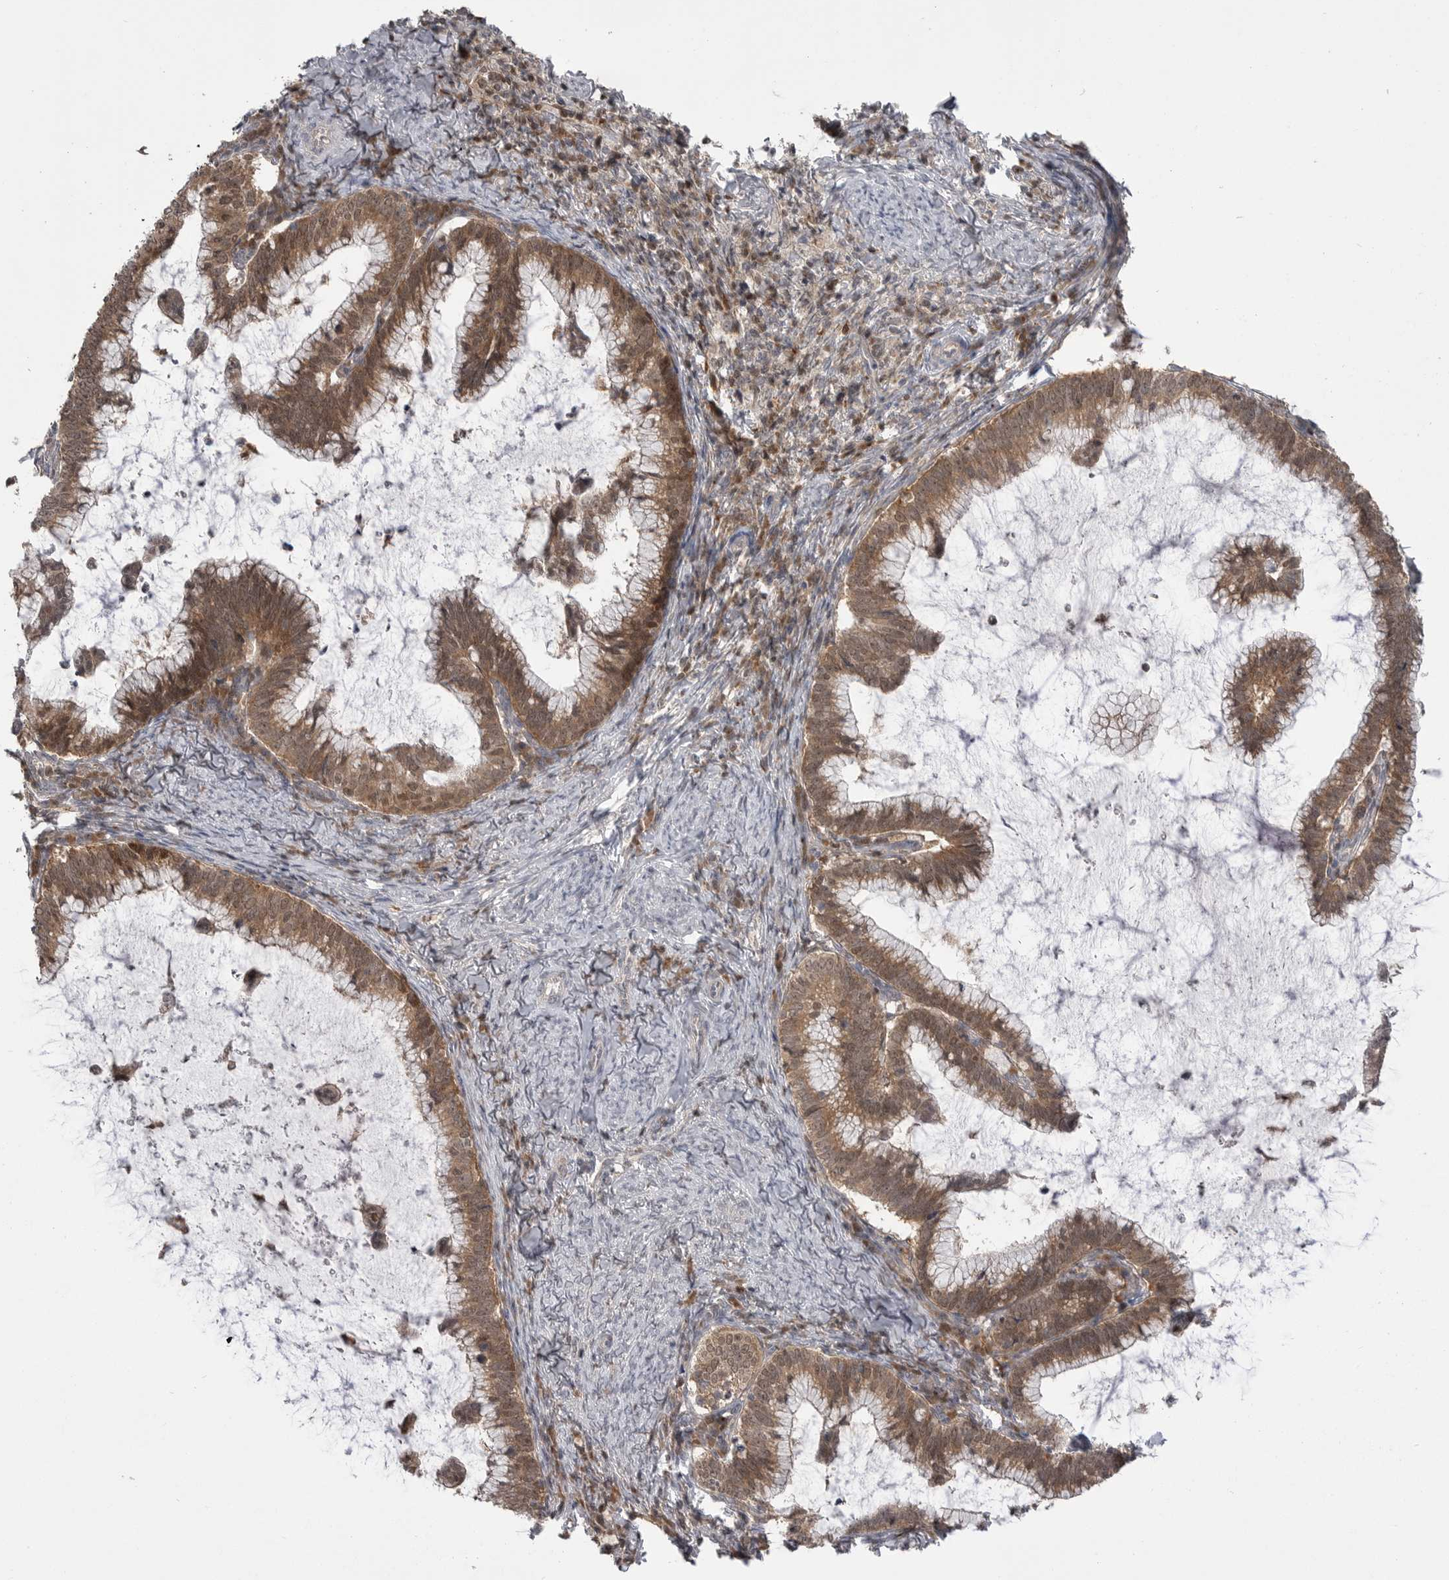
{"staining": {"intensity": "moderate", "quantity": ">75%", "location": "cytoplasmic/membranous,nuclear"}, "tissue": "cervical cancer", "cell_type": "Tumor cells", "image_type": "cancer", "snomed": [{"axis": "morphology", "description": "Adenocarcinoma, NOS"}, {"axis": "topography", "description": "Cervix"}], "caption": "Protein expression analysis of human adenocarcinoma (cervical) reveals moderate cytoplasmic/membranous and nuclear staining in about >75% of tumor cells.", "gene": "MAPK13", "patient": {"sex": "female", "age": 36}}